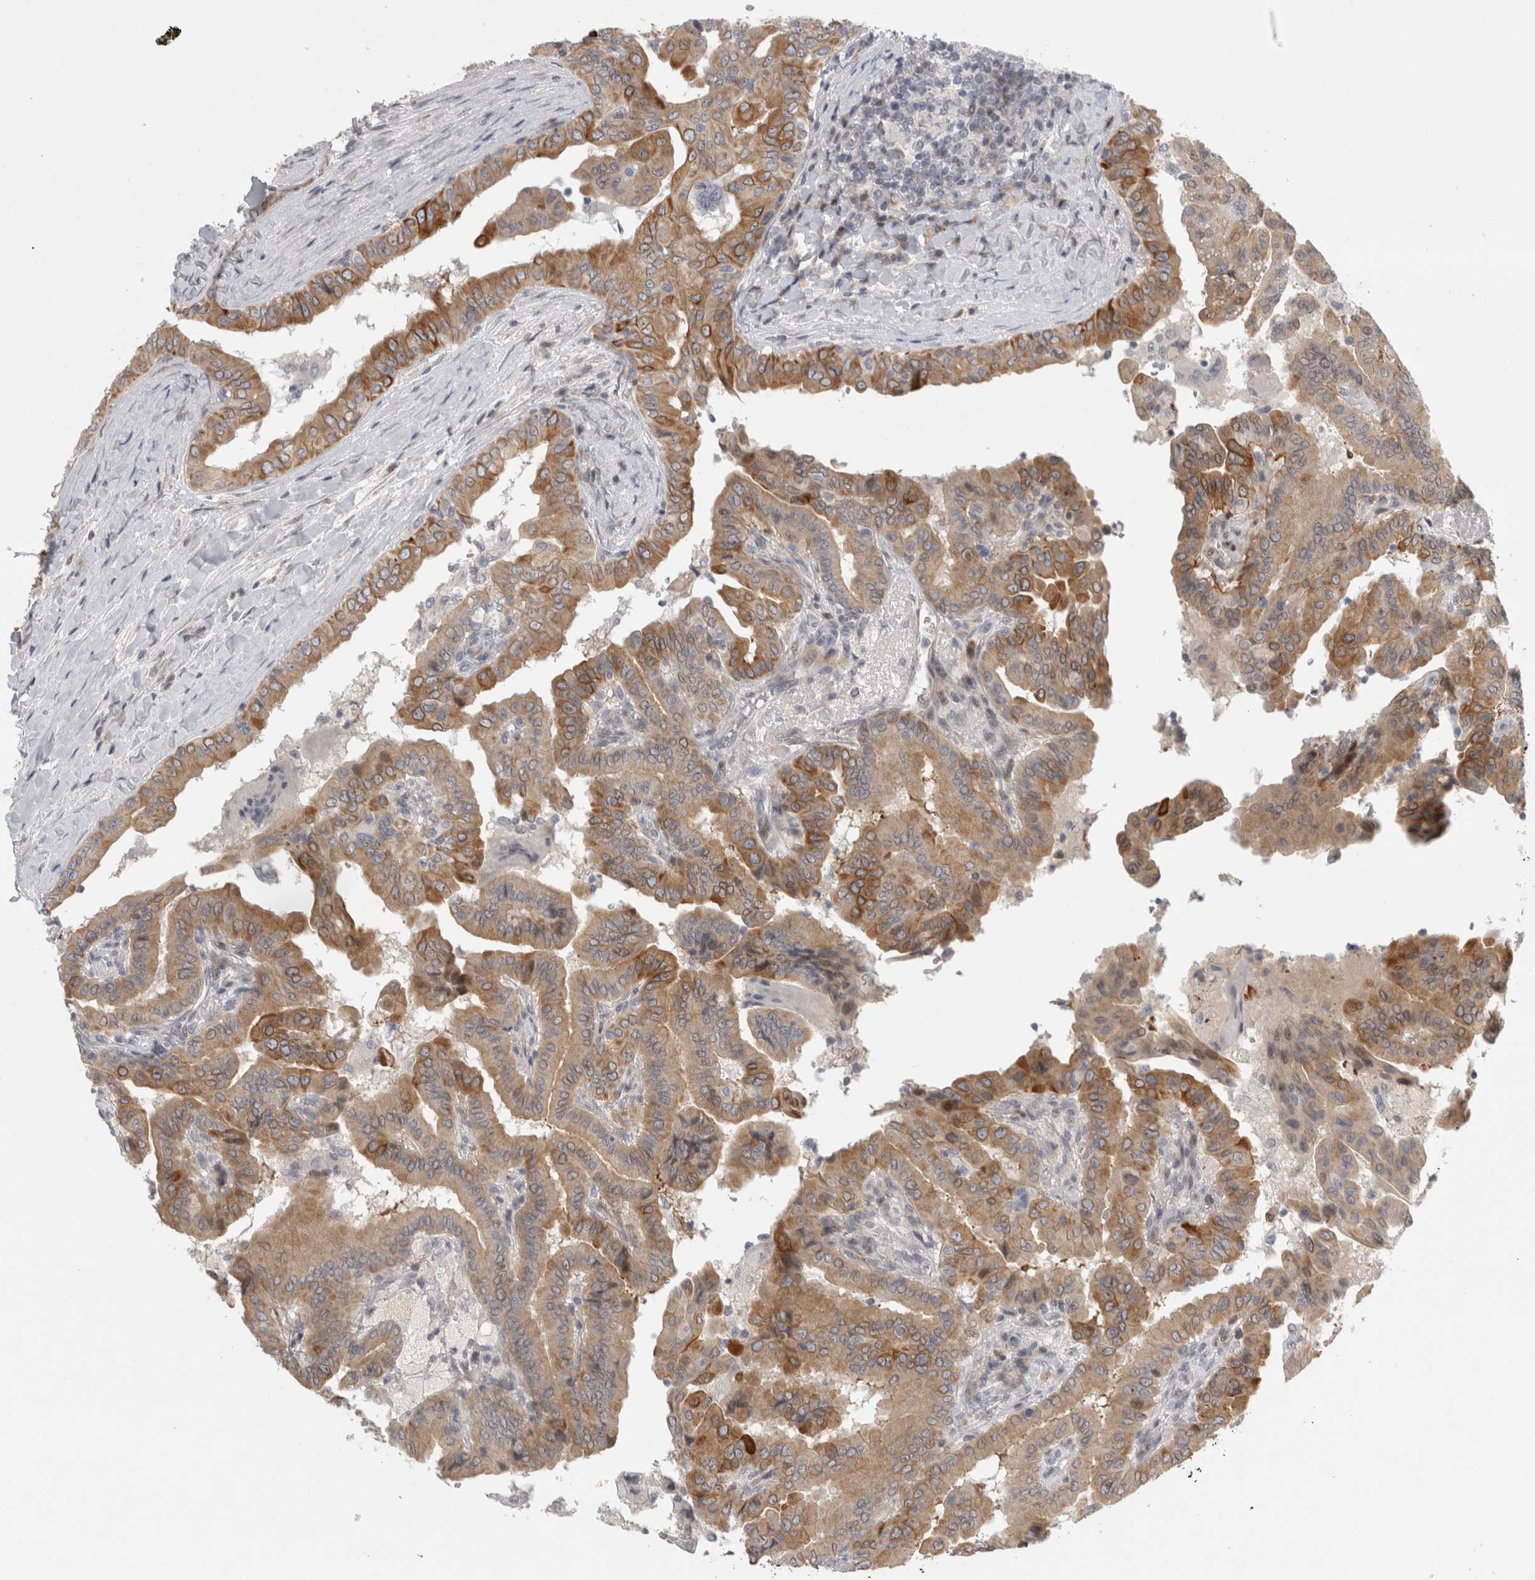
{"staining": {"intensity": "moderate", "quantity": ">75%", "location": "cytoplasmic/membranous"}, "tissue": "thyroid cancer", "cell_type": "Tumor cells", "image_type": "cancer", "snomed": [{"axis": "morphology", "description": "Papillary adenocarcinoma, NOS"}, {"axis": "topography", "description": "Thyroid gland"}], "caption": "Approximately >75% of tumor cells in human papillary adenocarcinoma (thyroid) demonstrate moderate cytoplasmic/membranous protein staining as visualized by brown immunohistochemical staining.", "gene": "UTP25", "patient": {"sex": "male", "age": 33}}